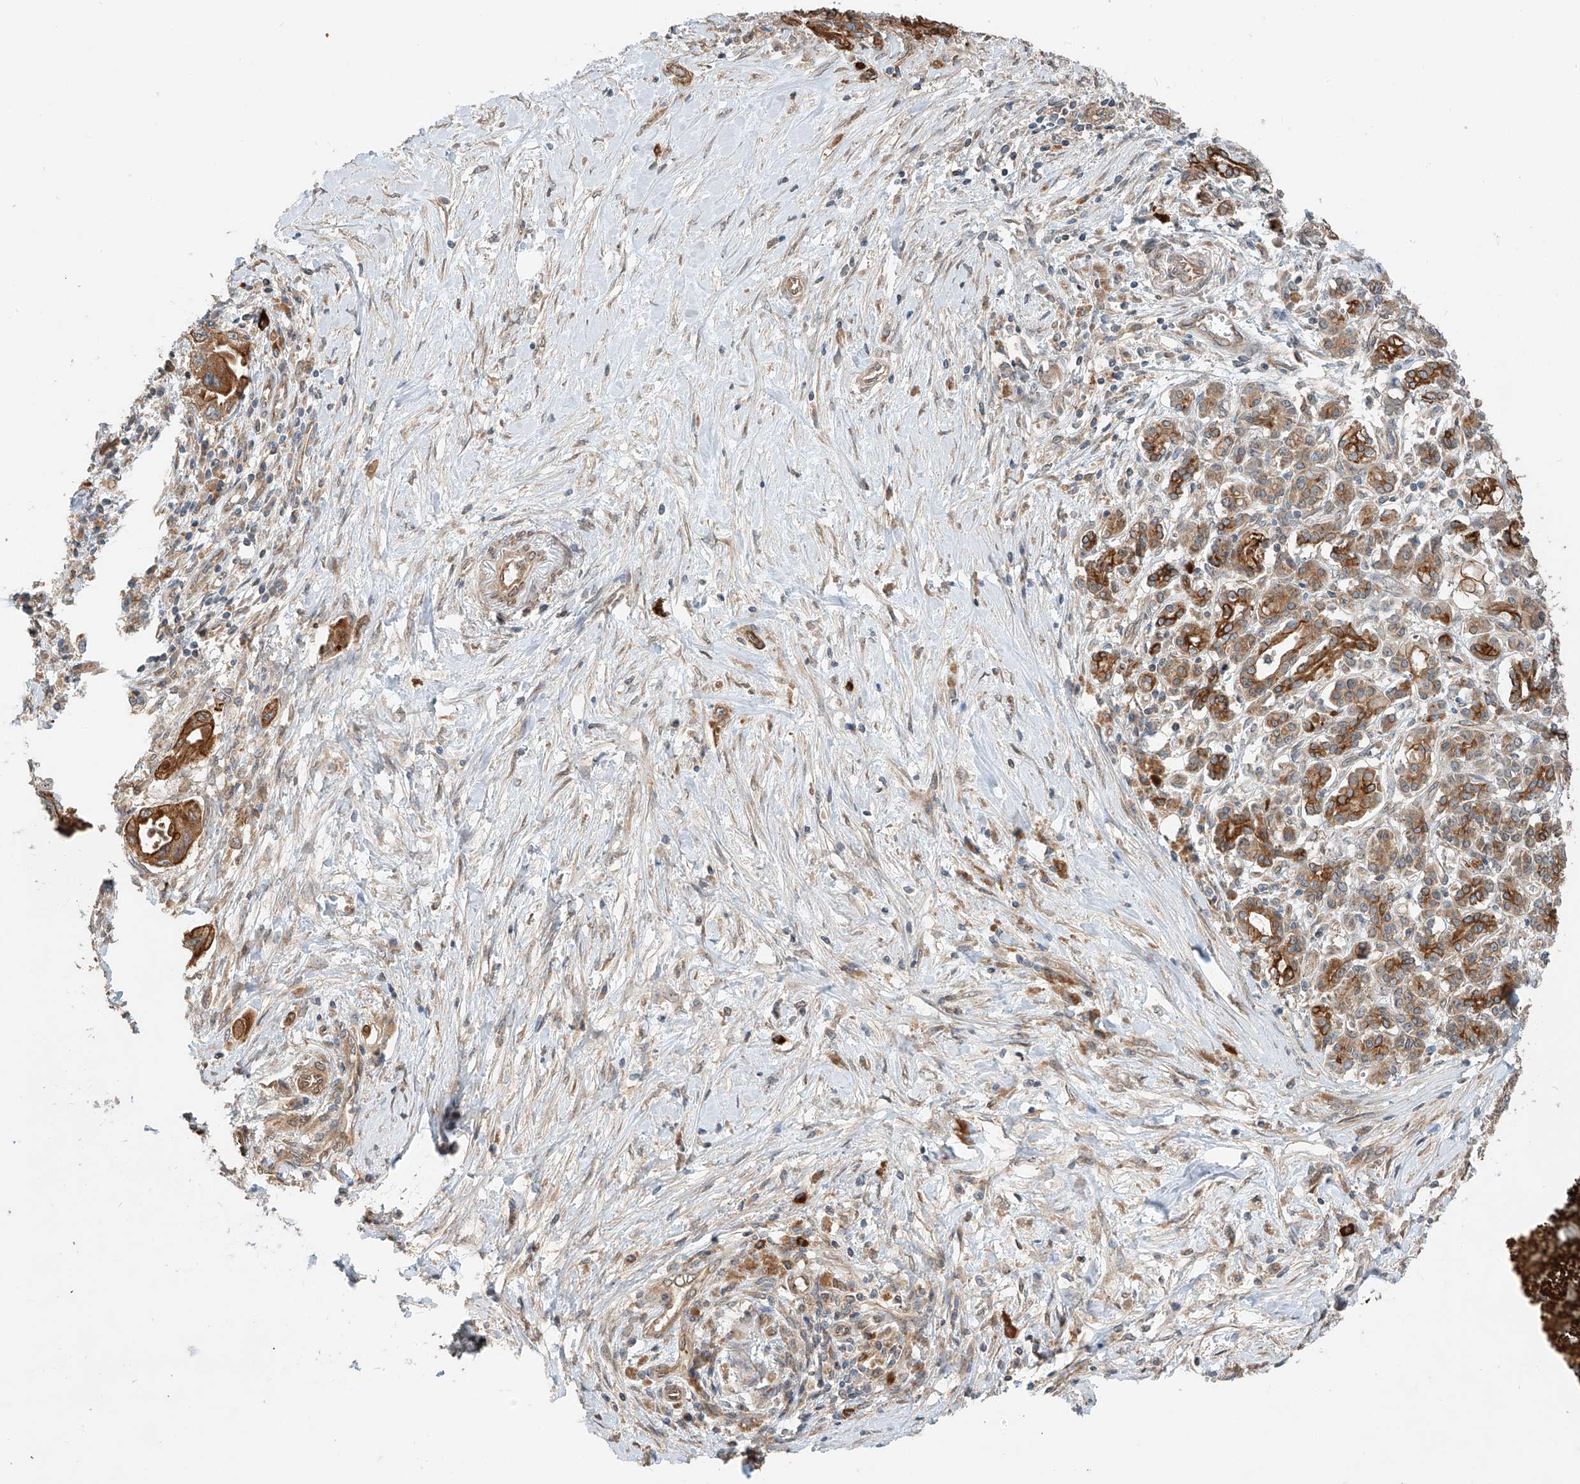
{"staining": {"intensity": "strong", "quantity": ">75%", "location": "cytoplasmic/membranous"}, "tissue": "pancreatic cancer", "cell_type": "Tumor cells", "image_type": "cancer", "snomed": [{"axis": "morphology", "description": "Adenocarcinoma, NOS"}, {"axis": "topography", "description": "Pancreas"}], "caption": "Protein staining demonstrates strong cytoplasmic/membranous positivity in about >75% of tumor cells in pancreatic cancer.", "gene": "CEP162", "patient": {"sex": "female", "age": 73}}